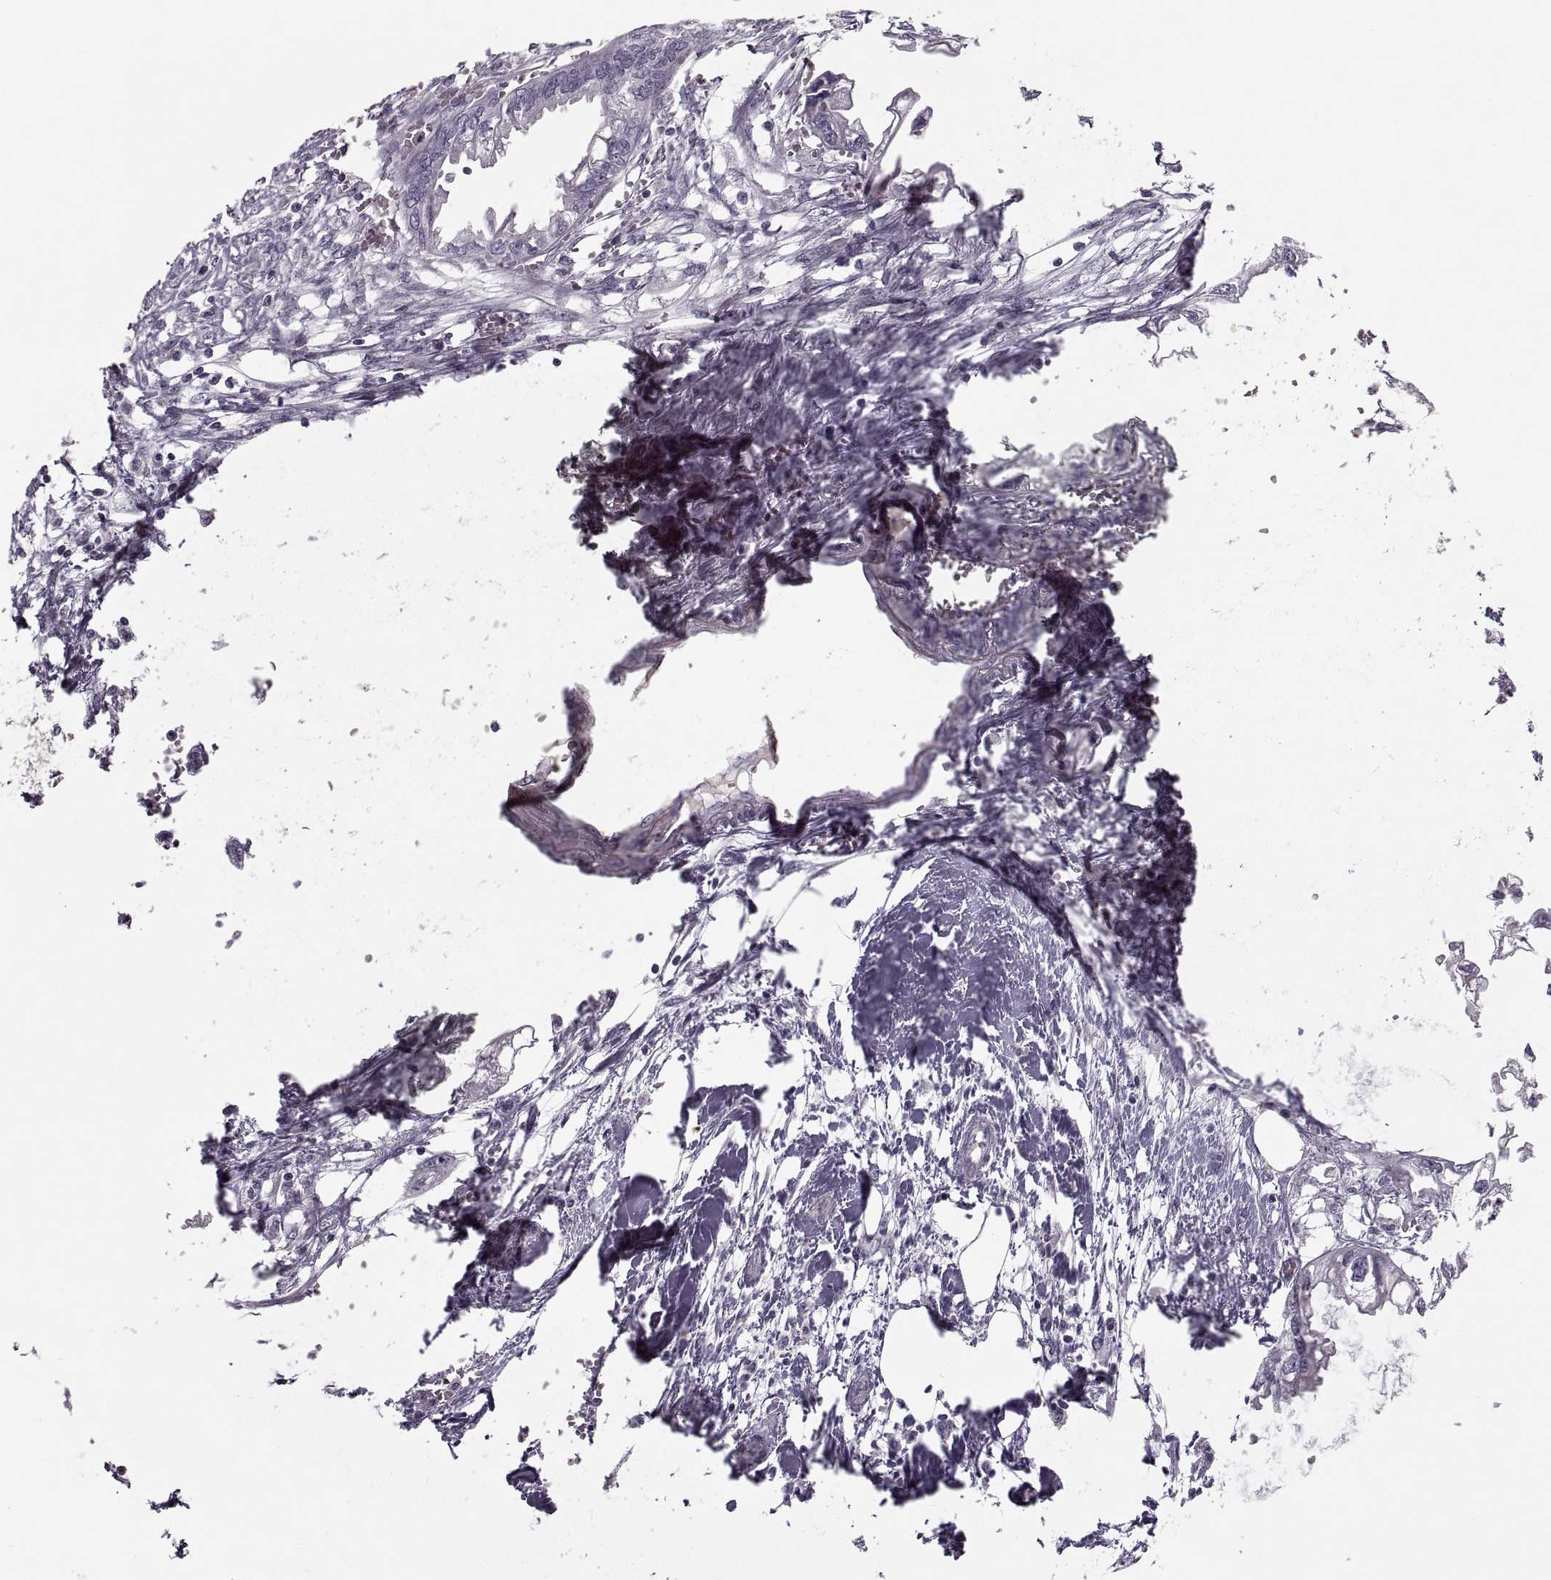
{"staining": {"intensity": "negative", "quantity": "none", "location": "none"}, "tissue": "endometrial cancer", "cell_type": "Tumor cells", "image_type": "cancer", "snomed": [{"axis": "morphology", "description": "Adenocarcinoma, NOS"}, {"axis": "morphology", "description": "Adenocarcinoma, metastatic, NOS"}, {"axis": "topography", "description": "Adipose tissue"}, {"axis": "topography", "description": "Endometrium"}], "caption": "Tumor cells are negative for brown protein staining in endometrial cancer.", "gene": "CACNA1F", "patient": {"sex": "female", "age": 67}}